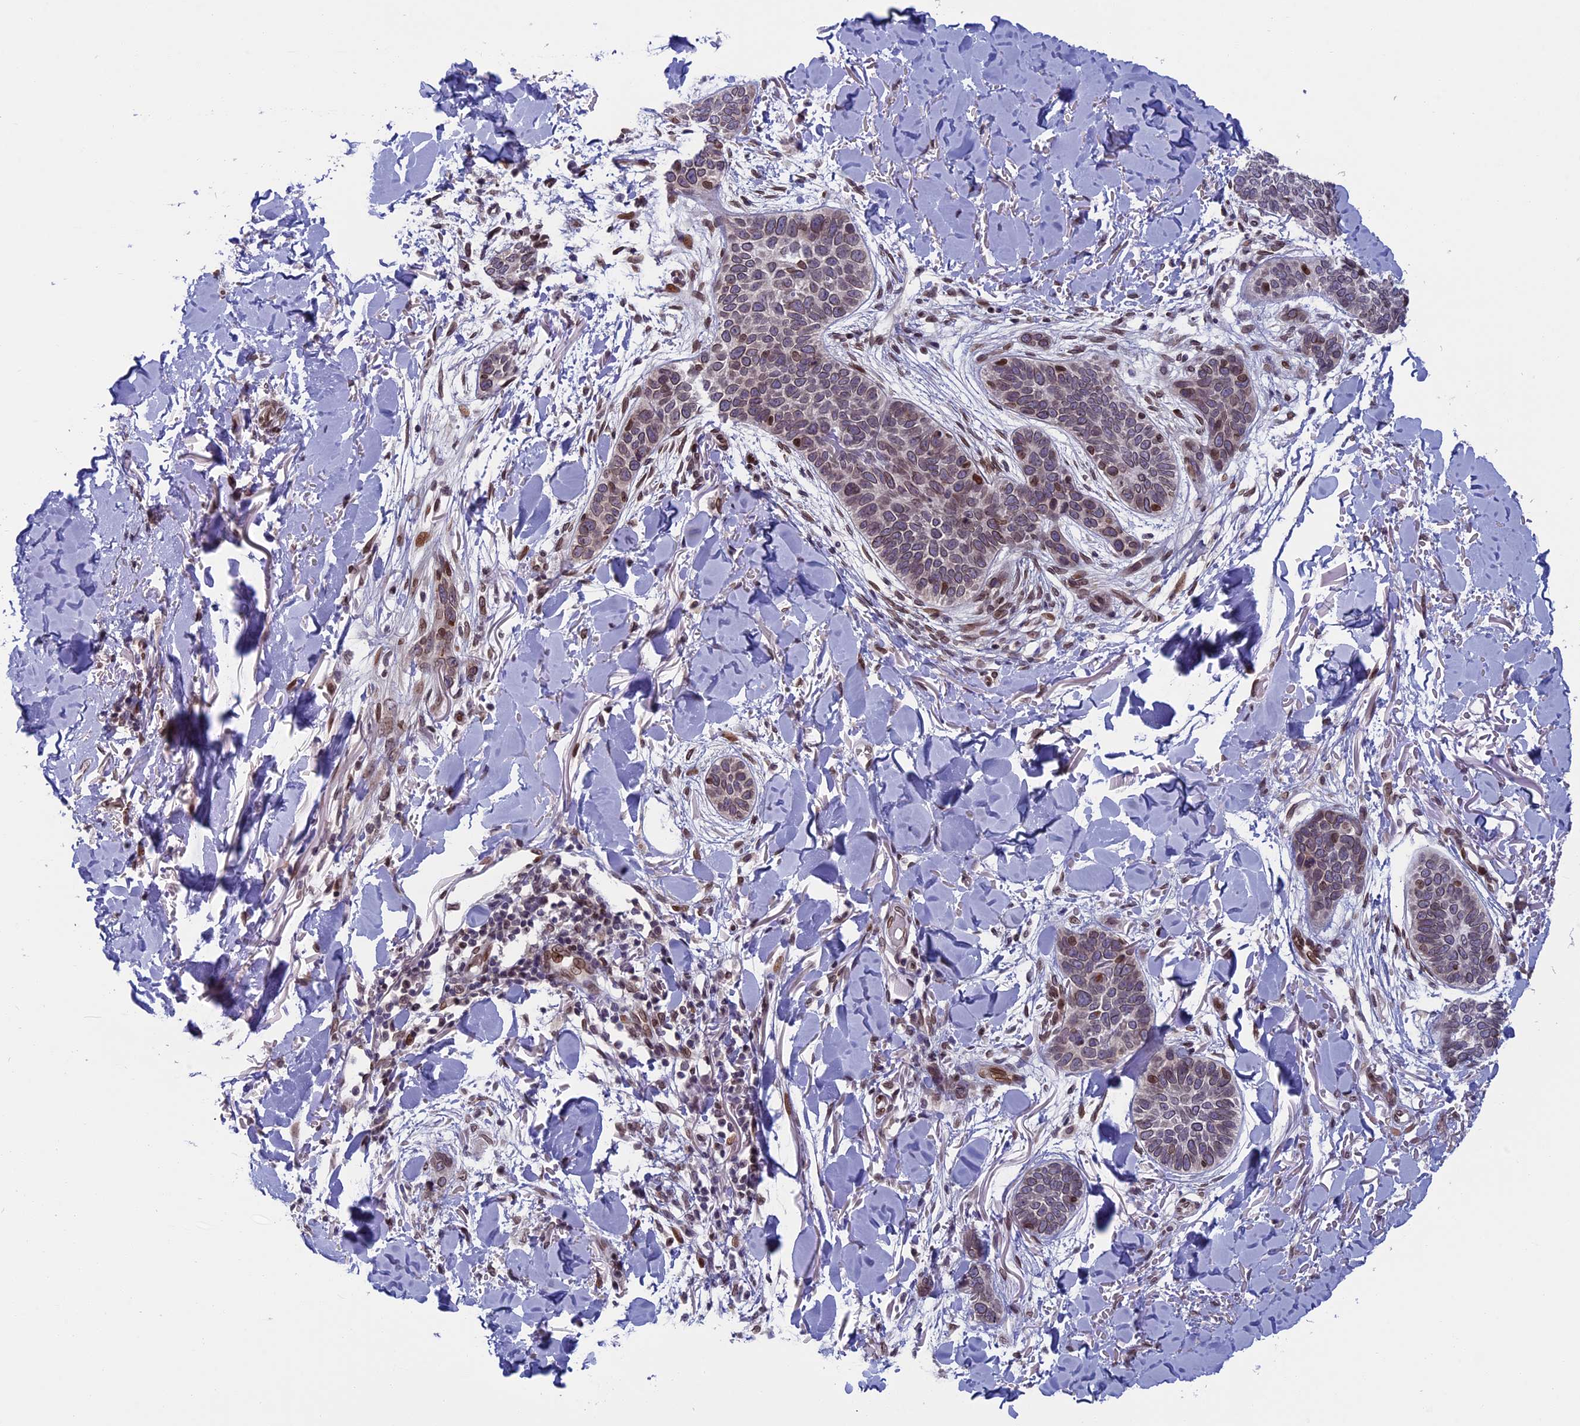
{"staining": {"intensity": "moderate", "quantity": ">75%", "location": "cytoplasmic/membranous,nuclear"}, "tissue": "skin cancer", "cell_type": "Tumor cells", "image_type": "cancer", "snomed": [{"axis": "morphology", "description": "Basal cell carcinoma"}, {"axis": "topography", "description": "Skin"}], "caption": "There is medium levels of moderate cytoplasmic/membranous and nuclear staining in tumor cells of skin basal cell carcinoma, as demonstrated by immunohistochemical staining (brown color).", "gene": "GPSM1", "patient": {"sex": "male", "age": 85}}